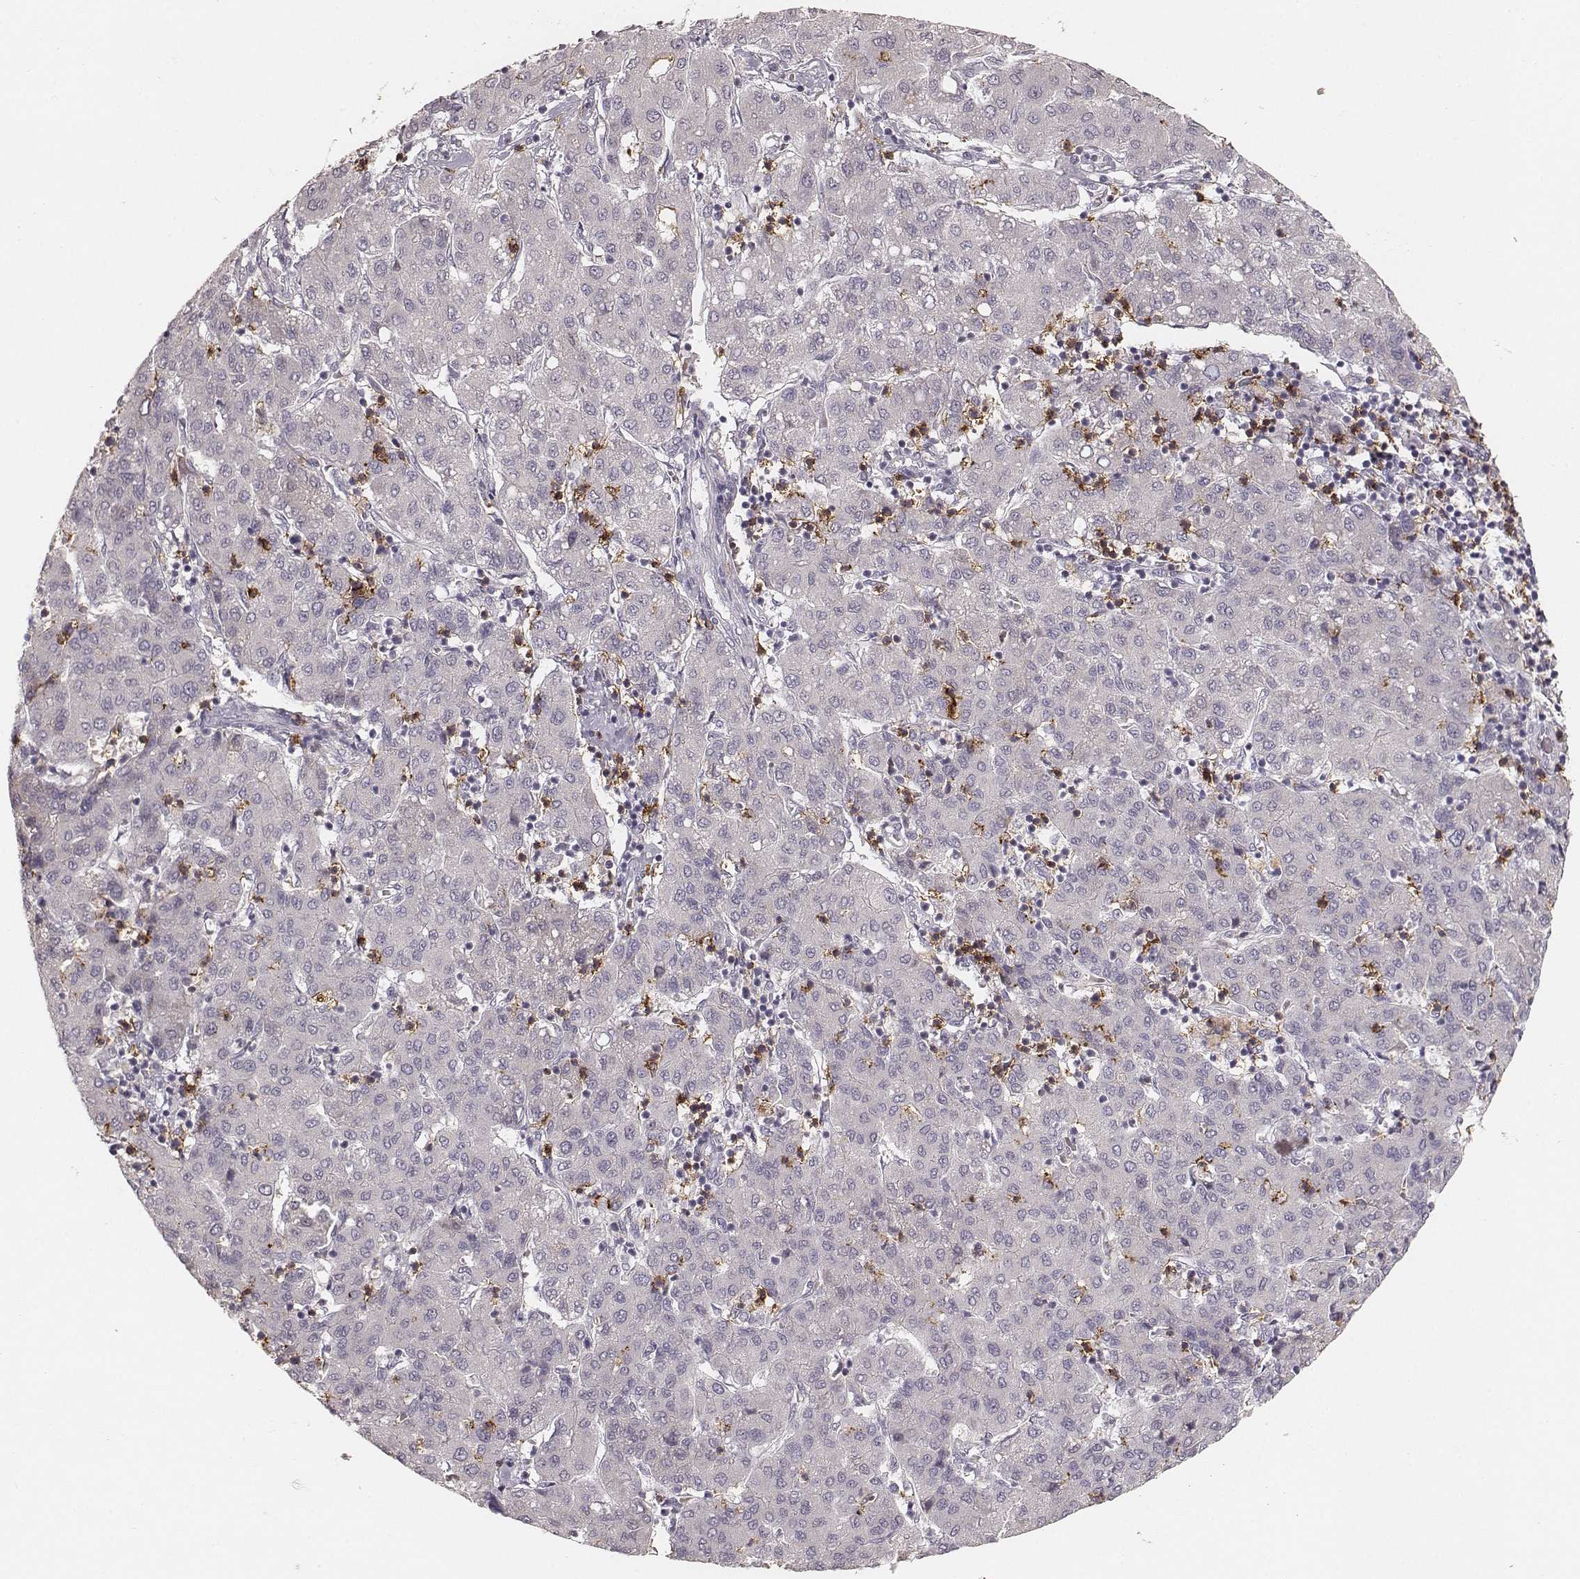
{"staining": {"intensity": "negative", "quantity": "none", "location": "none"}, "tissue": "liver cancer", "cell_type": "Tumor cells", "image_type": "cancer", "snomed": [{"axis": "morphology", "description": "Carcinoma, Hepatocellular, NOS"}, {"axis": "topography", "description": "Liver"}], "caption": "Immunohistochemistry micrograph of neoplastic tissue: human hepatocellular carcinoma (liver) stained with DAB (3,3'-diaminobenzidine) demonstrates no significant protein expression in tumor cells.", "gene": "CD8A", "patient": {"sex": "male", "age": 65}}